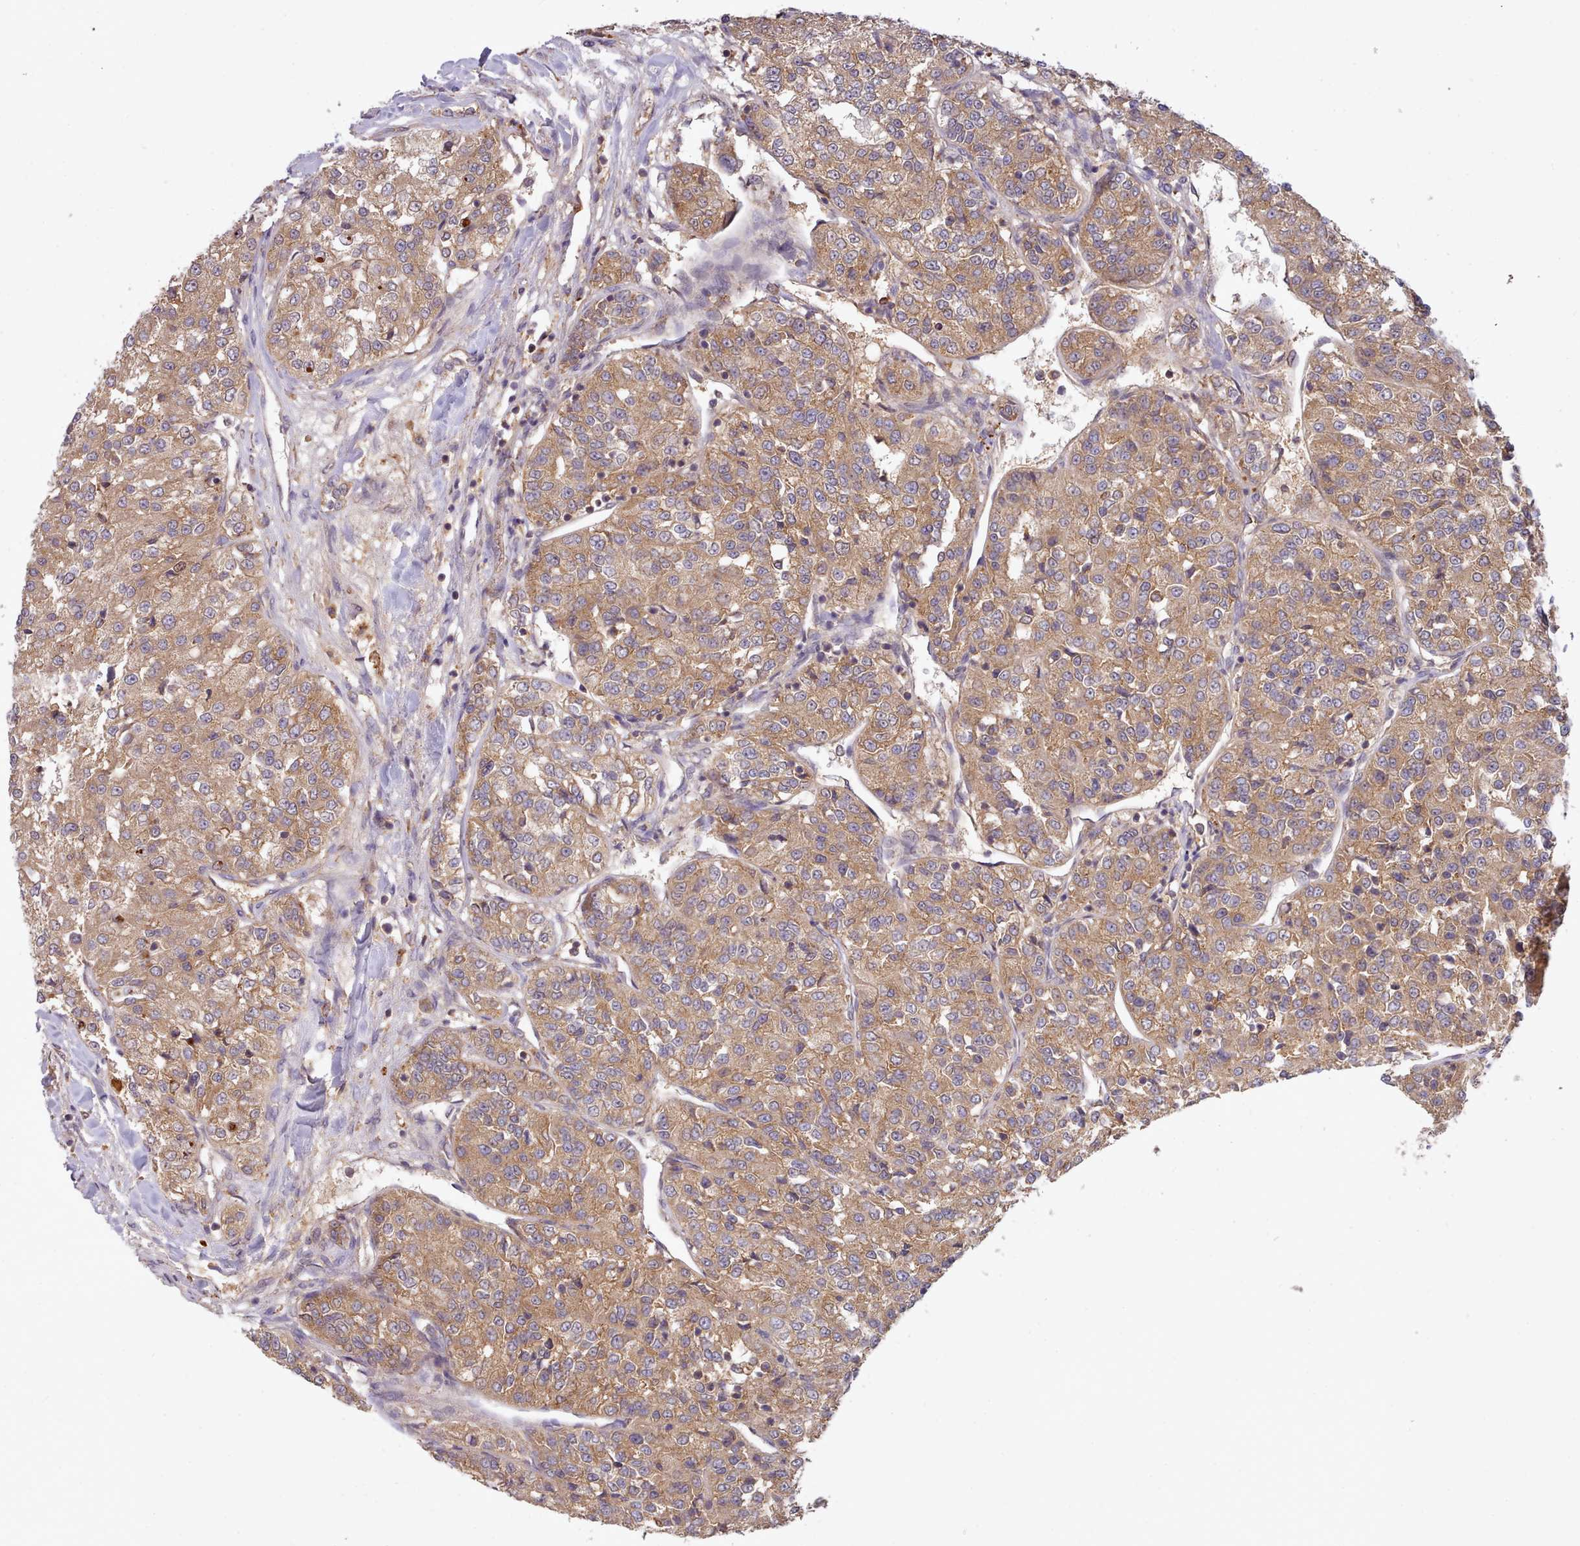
{"staining": {"intensity": "moderate", "quantity": ">75%", "location": "cytoplasmic/membranous"}, "tissue": "renal cancer", "cell_type": "Tumor cells", "image_type": "cancer", "snomed": [{"axis": "morphology", "description": "Adenocarcinoma, NOS"}, {"axis": "topography", "description": "Kidney"}], "caption": "About >75% of tumor cells in renal cancer show moderate cytoplasmic/membranous protein positivity as visualized by brown immunohistochemical staining.", "gene": "PIP4P1", "patient": {"sex": "female", "age": 63}}